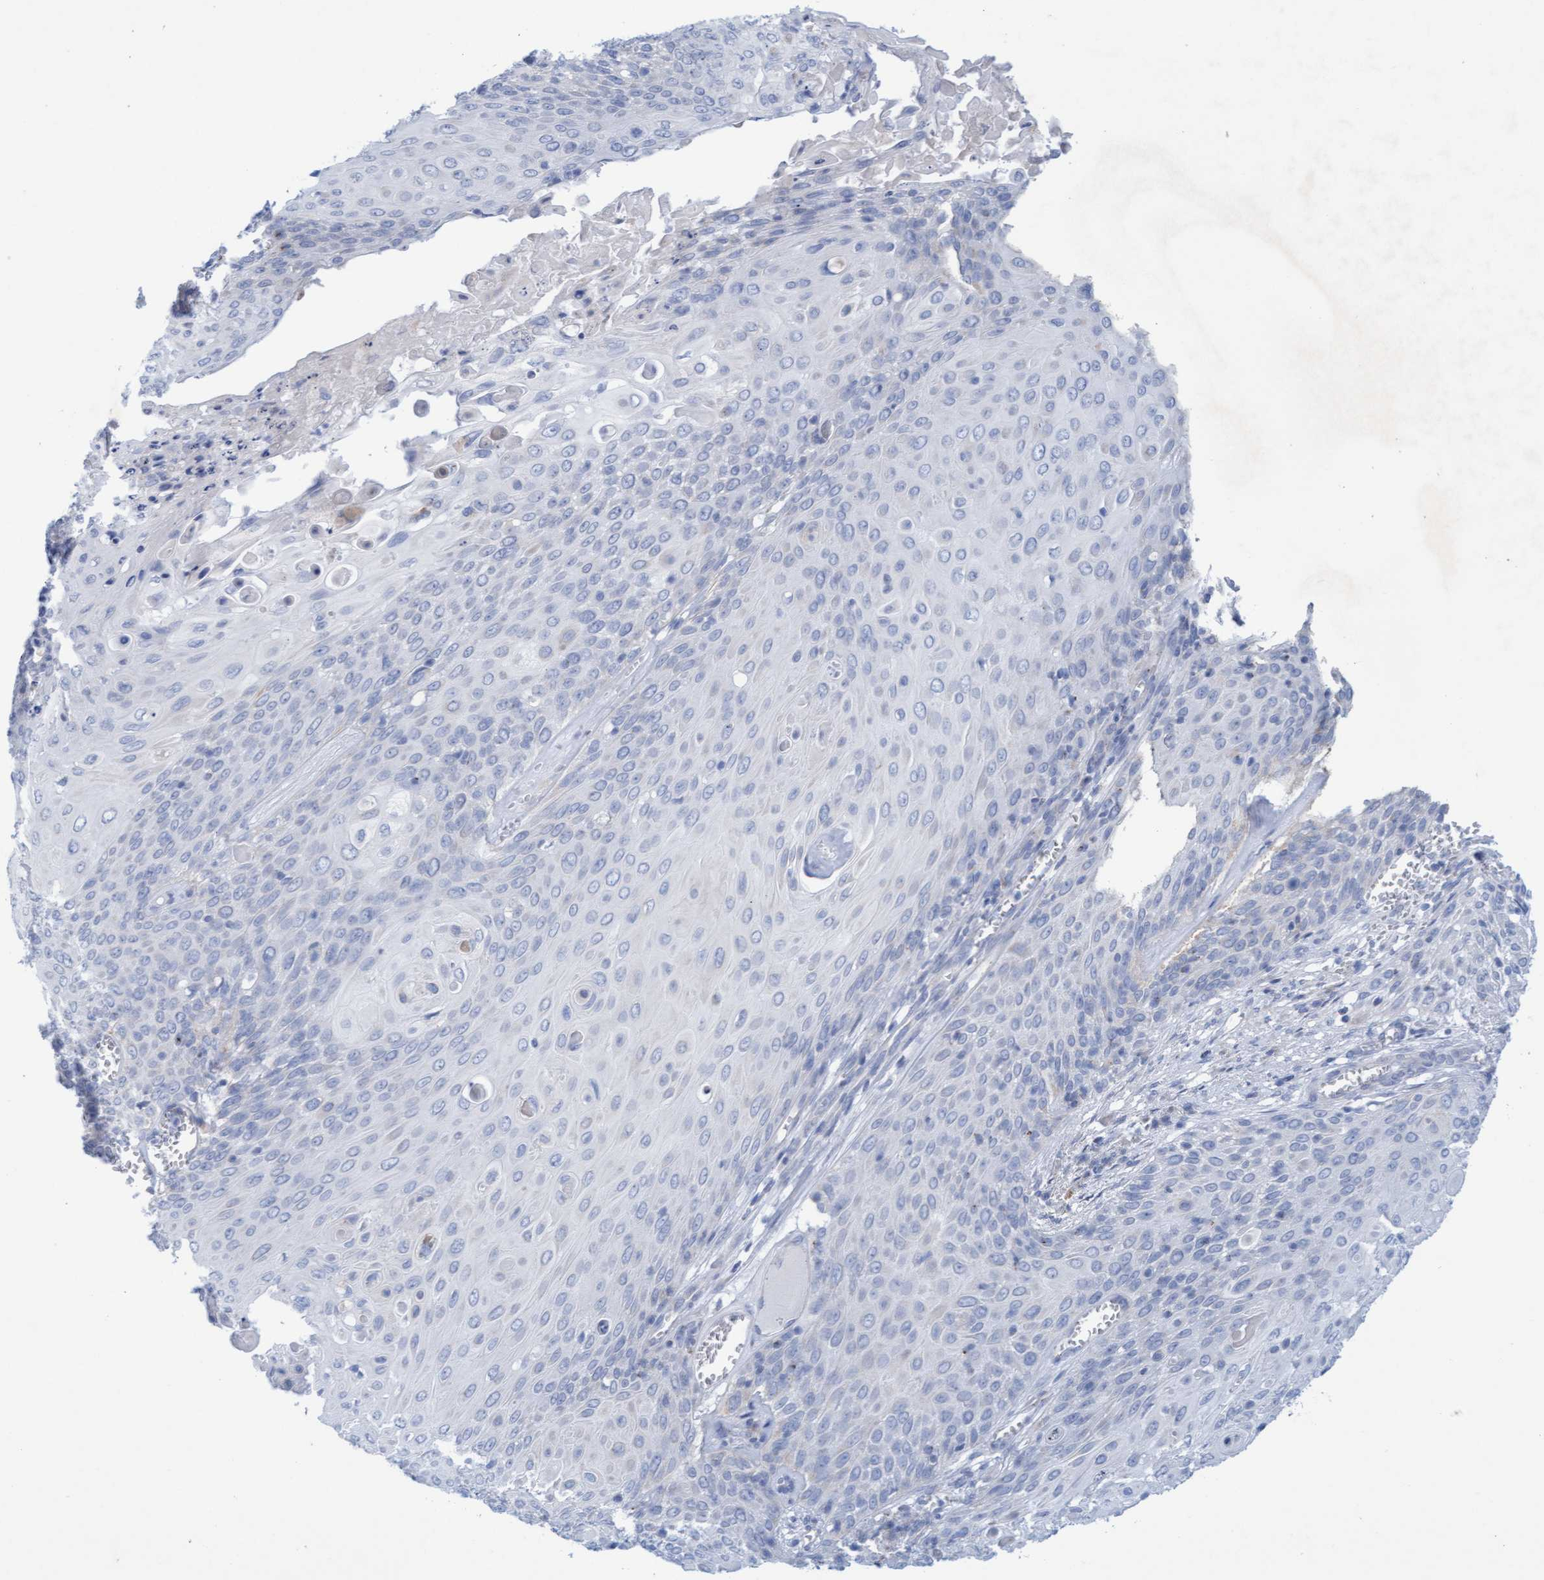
{"staining": {"intensity": "negative", "quantity": "none", "location": "none"}, "tissue": "cervical cancer", "cell_type": "Tumor cells", "image_type": "cancer", "snomed": [{"axis": "morphology", "description": "Squamous cell carcinoma, NOS"}, {"axis": "topography", "description": "Cervix"}], "caption": "High power microscopy photomicrograph of an IHC image of squamous cell carcinoma (cervical), revealing no significant expression in tumor cells.", "gene": "SGSH", "patient": {"sex": "female", "age": 39}}